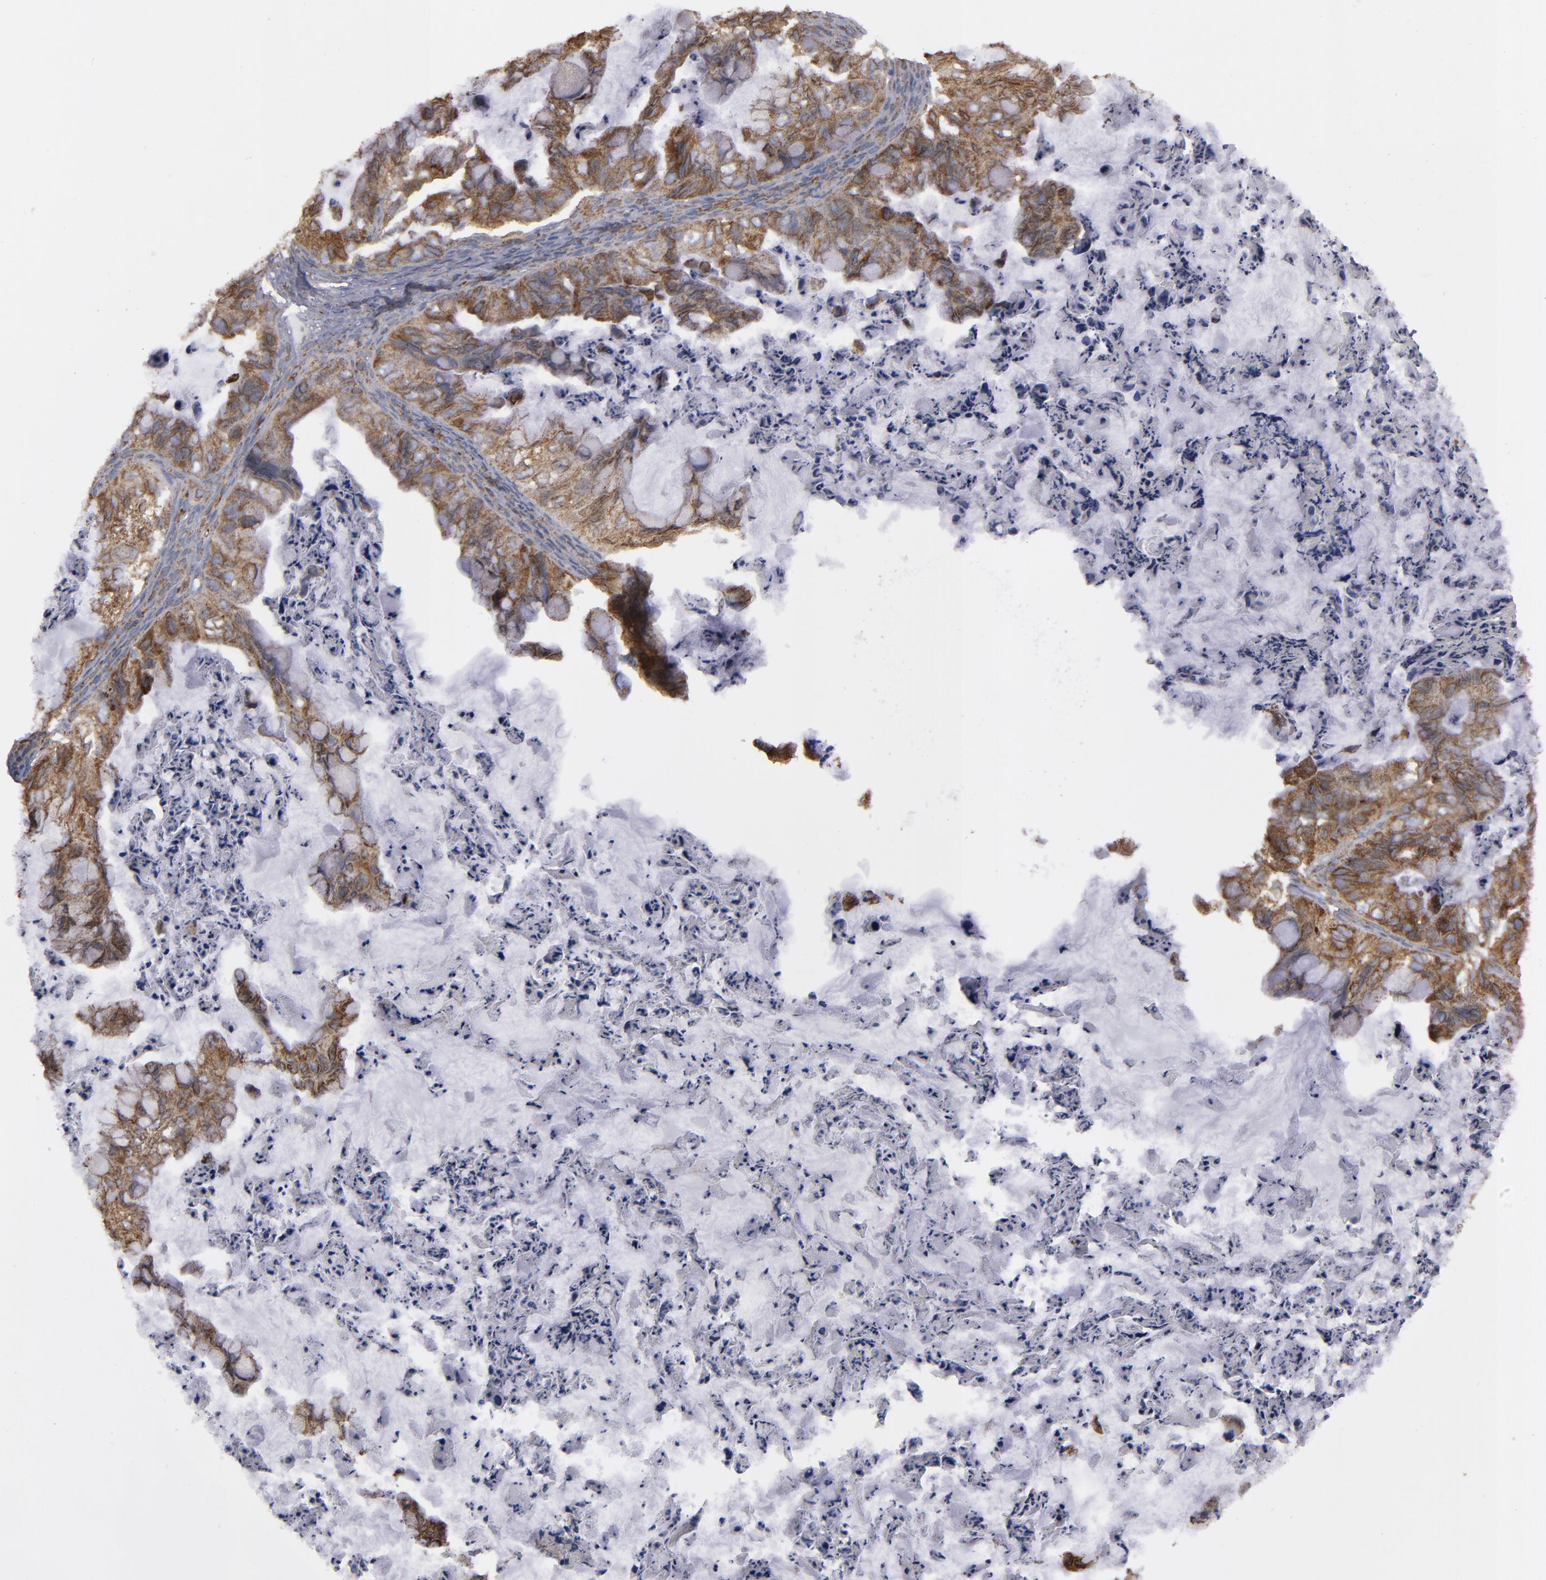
{"staining": {"intensity": "moderate", "quantity": ">75%", "location": "cytoplasmic/membranous"}, "tissue": "ovarian cancer", "cell_type": "Tumor cells", "image_type": "cancer", "snomed": [{"axis": "morphology", "description": "Cystadenocarcinoma, mucinous, NOS"}, {"axis": "topography", "description": "Ovary"}], "caption": "Immunohistochemistry (IHC) of human ovarian cancer exhibits medium levels of moderate cytoplasmic/membranous positivity in approximately >75% of tumor cells. (Brightfield microscopy of DAB IHC at high magnification).", "gene": "ERLIN2", "patient": {"sex": "female", "age": 36}}